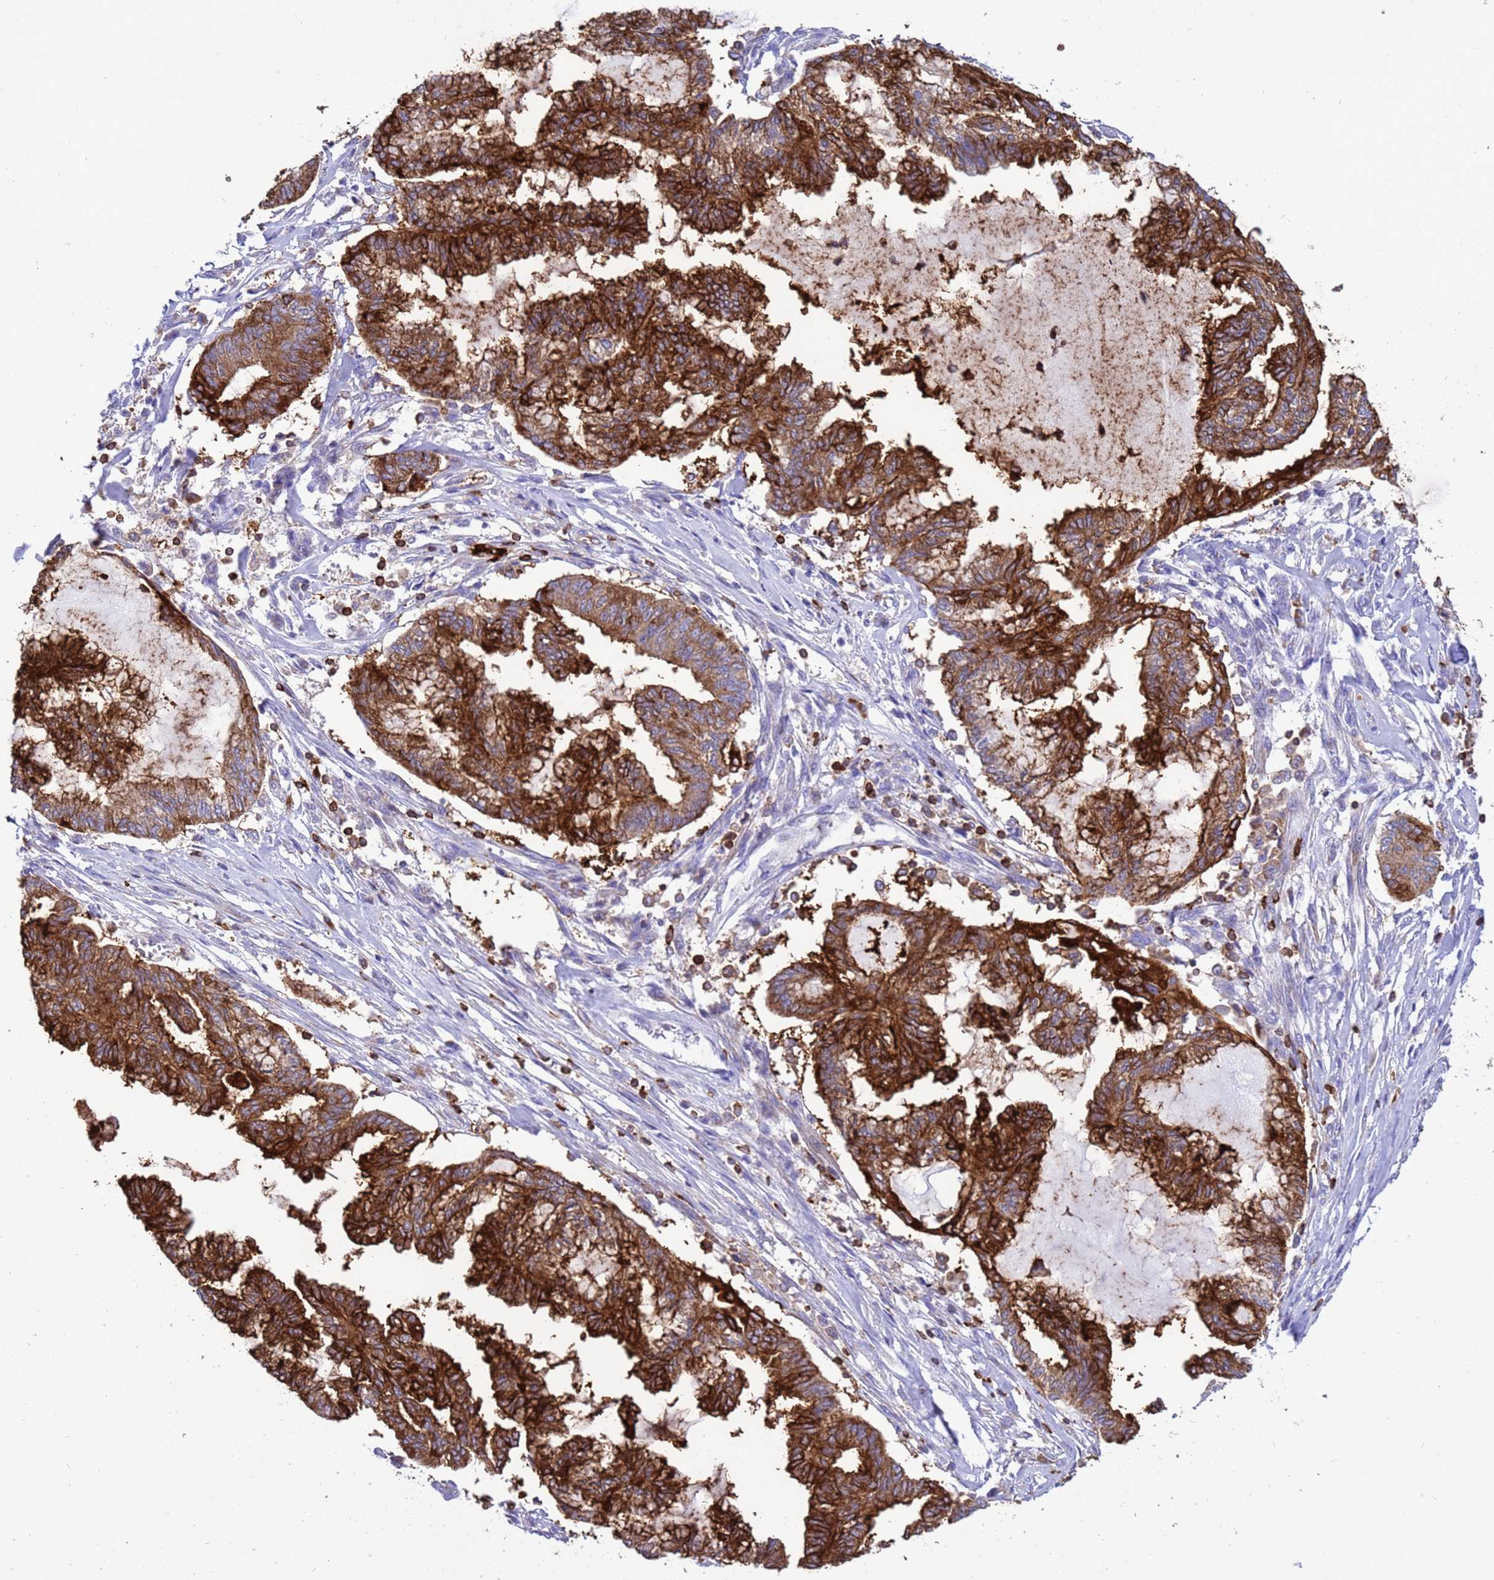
{"staining": {"intensity": "strong", "quantity": ">75%", "location": "cytoplasmic/membranous"}, "tissue": "endometrial cancer", "cell_type": "Tumor cells", "image_type": "cancer", "snomed": [{"axis": "morphology", "description": "Adenocarcinoma, NOS"}, {"axis": "topography", "description": "Endometrium"}], "caption": "Strong cytoplasmic/membranous protein expression is present in approximately >75% of tumor cells in endometrial cancer (adenocarcinoma).", "gene": "EZR", "patient": {"sex": "female", "age": 86}}